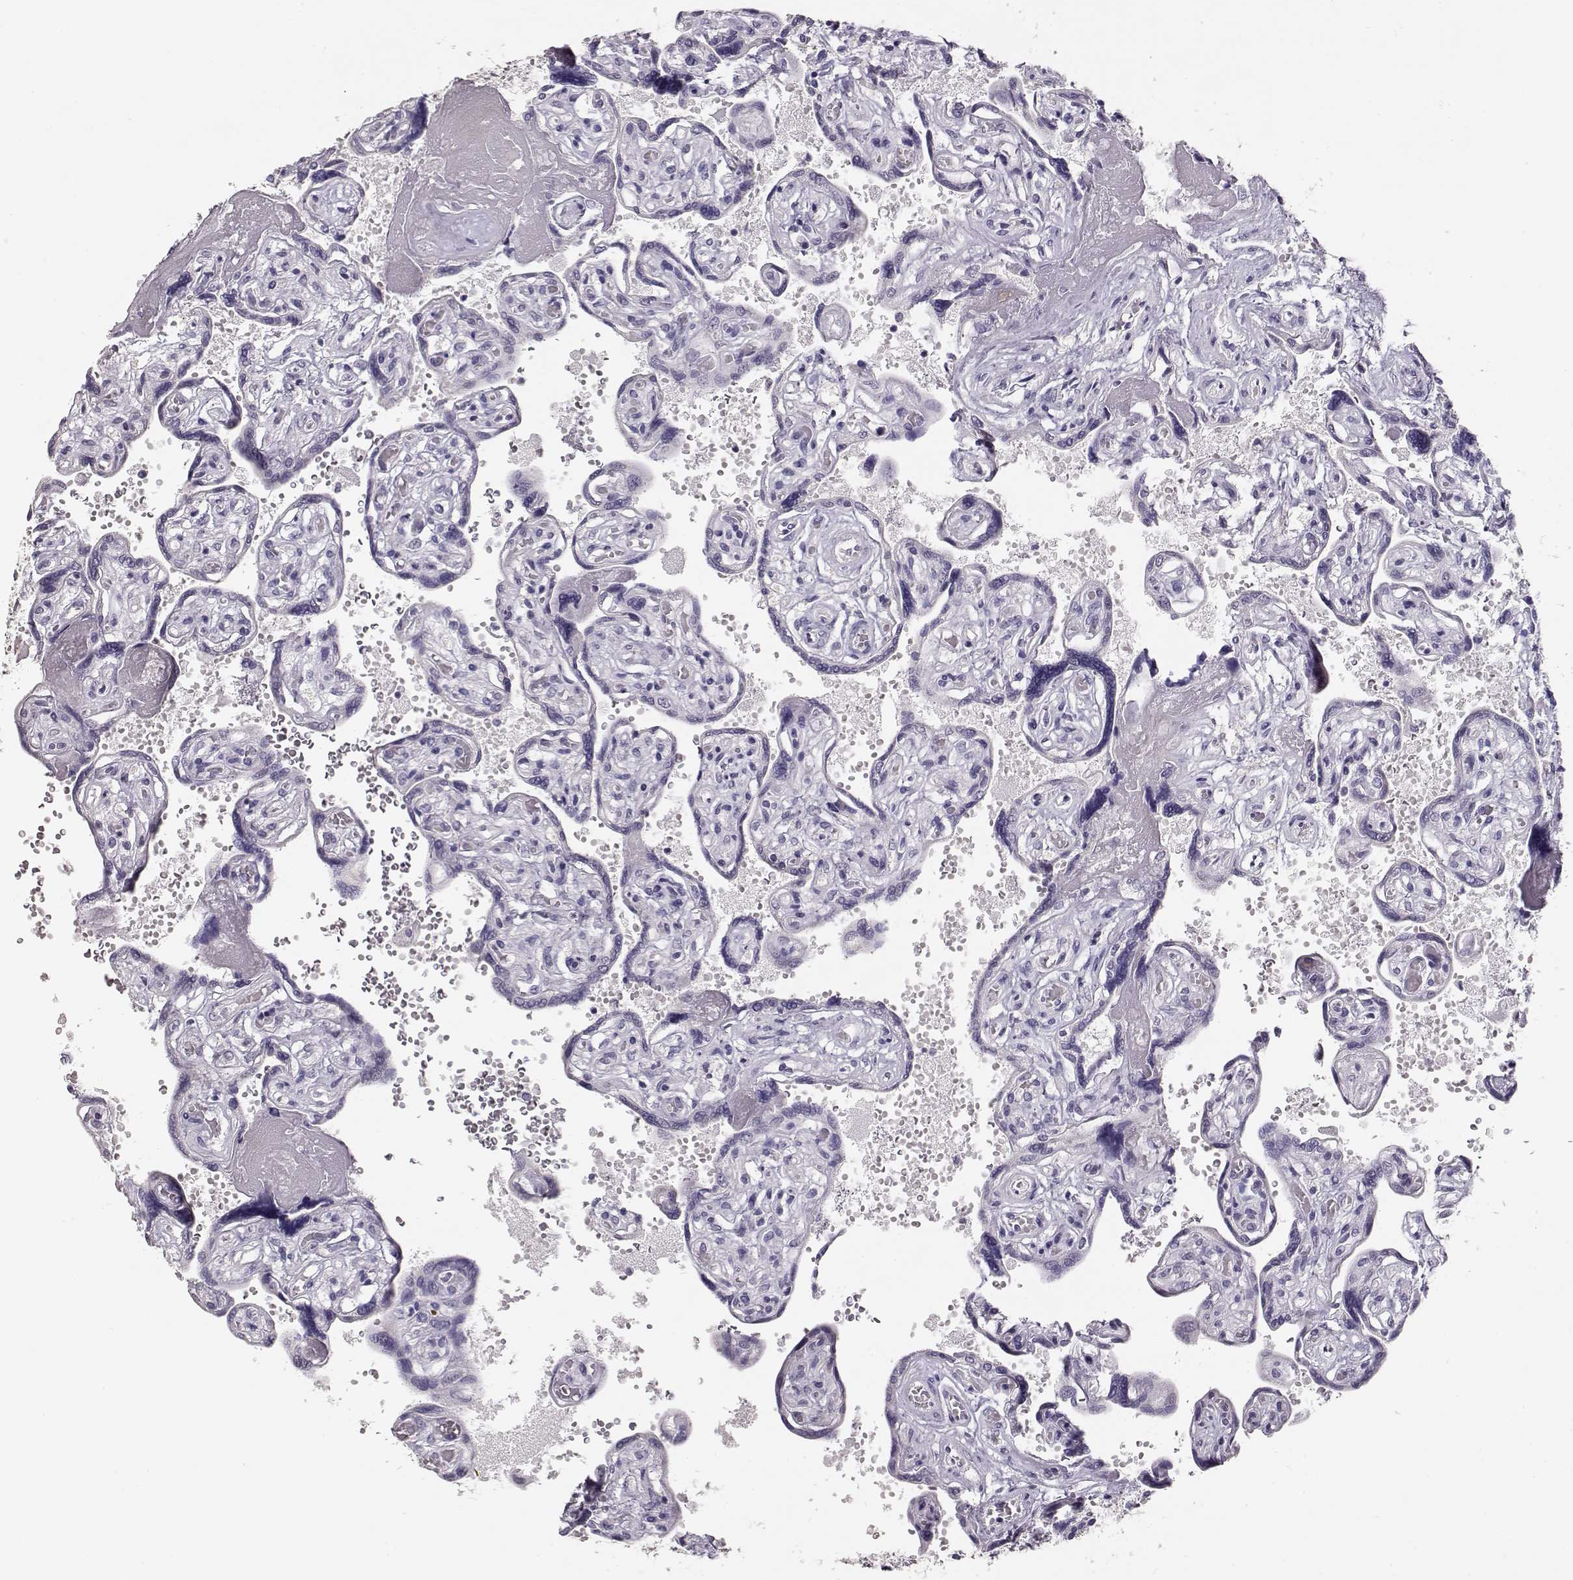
{"staining": {"intensity": "negative", "quantity": "none", "location": "none"}, "tissue": "placenta", "cell_type": "Decidual cells", "image_type": "normal", "snomed": [{"axis": "morphology", "description": "Normal tissue, NOS"}, {"axis": "topography", "description": "Placenta"}], "caption": "The immunohistochemistry micrograph has no significant staining in decidual cells of placenta.", "gene": "MAGEC1", "patient": {"sex": "female", "age": 32}}